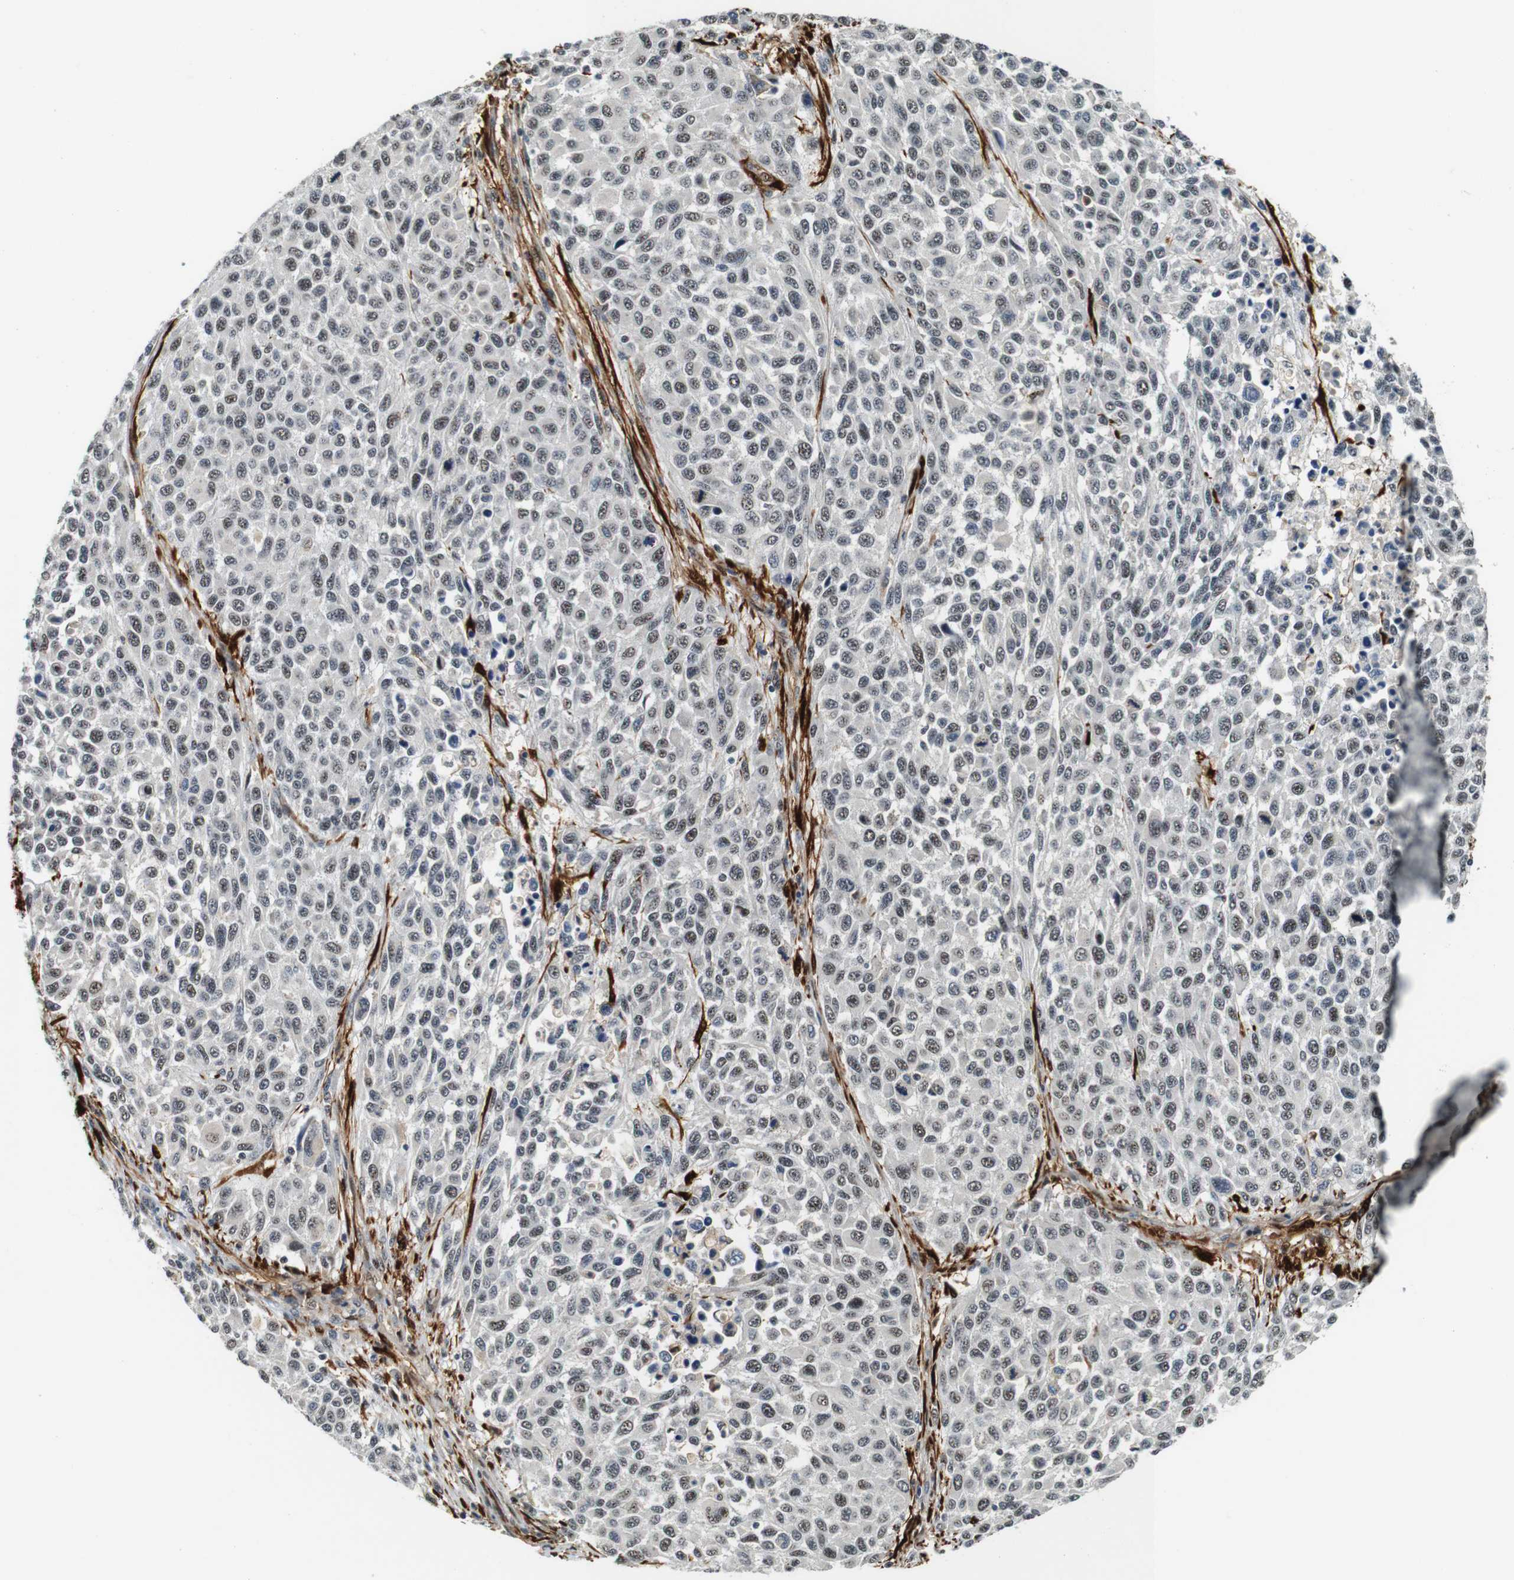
{"staining": {"intensity": "weak", "quantity": ">75%", "location": "nuclear"}, "tissue": "melanoma", "cell_type": "Tumor cells", "image_type": "cancer", "snomed": [{"axis": "morphology", "description": "Malignant melanoma, Metastatic site"}, {"axis": "topography", "description": "Lymph node"}], "caption": "Malignant melanoma (metastatic site) was stained to show a protein in brown. There is low levels of weak nuclear expression in about >75% of tumor cells. (DAB IHC with brightfield microscopy, high magnification).", "gene": "LXN", "patient": {"sex": "male", "age": 61}}